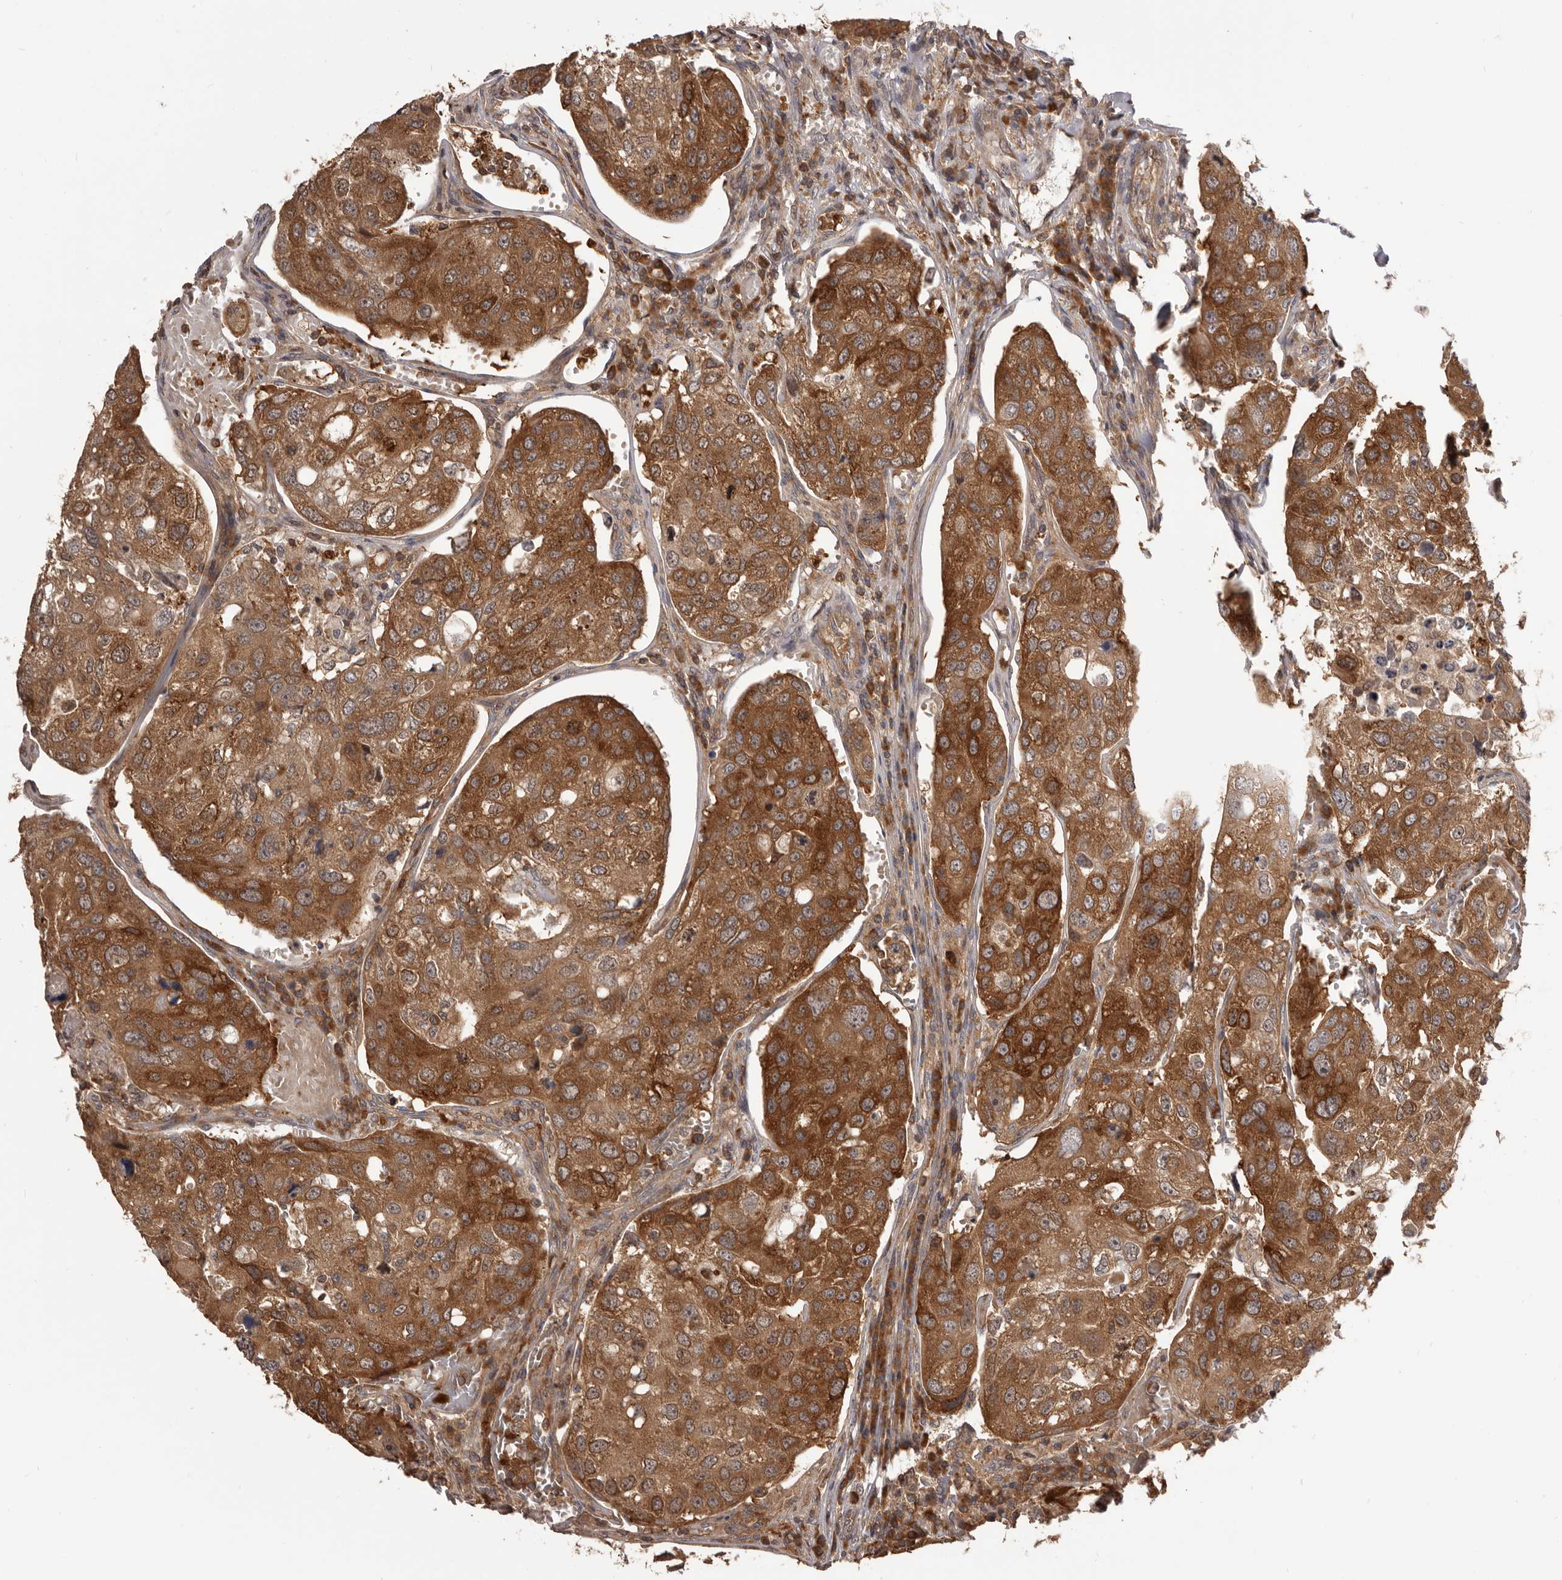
{"staining": {"intensity": "moderate", "quantity": ">75%", "location": "cytoplasmic/membranous"}, "tissue": "urothelial cancer", "cell_type": "Tumor cells", "image_type": "cancer", "snomed": [{"axis": "morphology", "description": "Urothelial carcinoma, High grade"}, {"axis": "topography", "description": "Lymph node"}, {"axis": "topography", "description": "Urinary bladder"}], "caption": "Immunohistochemistry photomicrograph of urothelial cancer stained for a protein (brown), which reveals medium levels of moderate cytoplasmic/membranous expression in about >75% of tumor cells.", "gene": "HBS1L", "patient": {"sex": "male", "age": 51}}